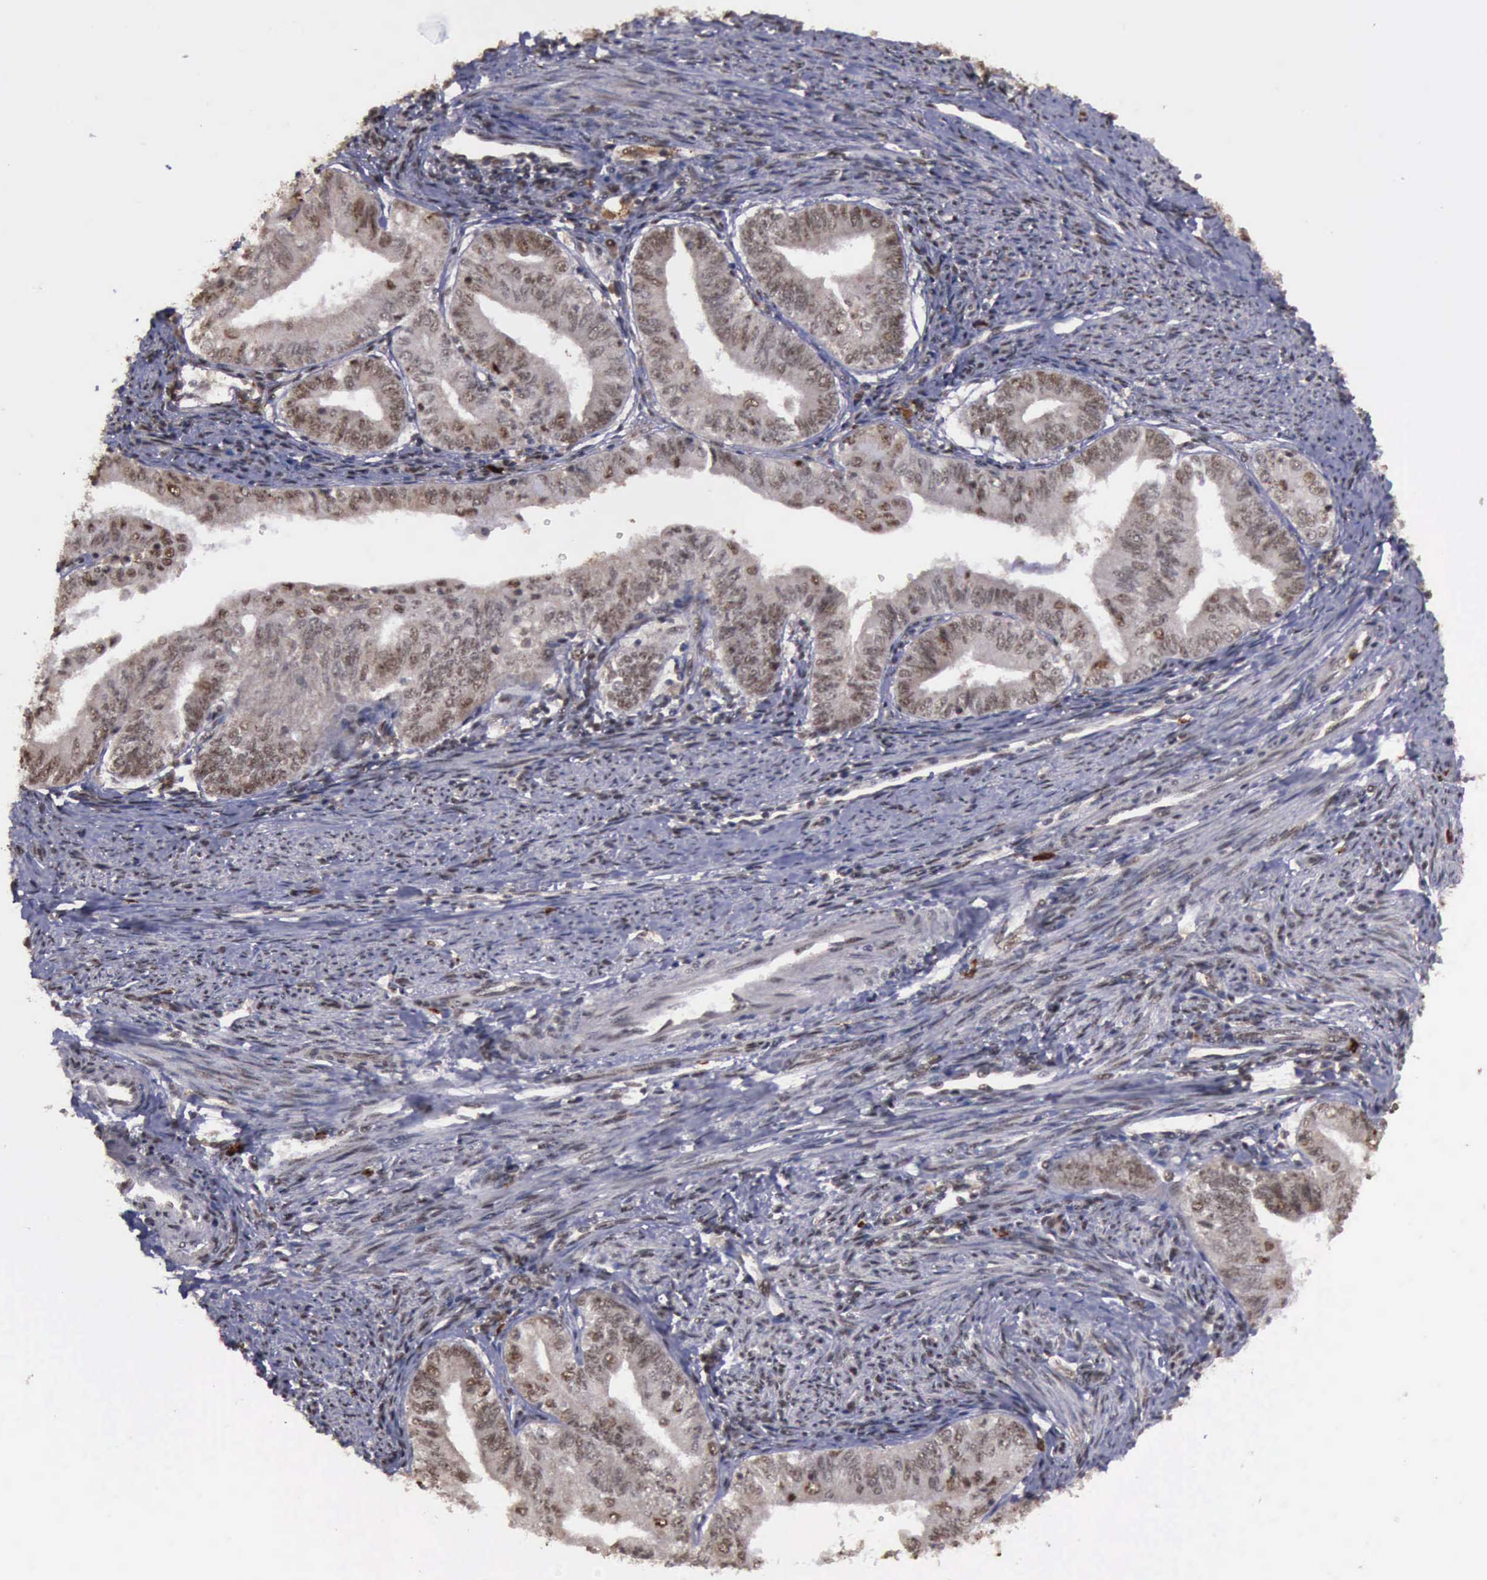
{"staining": {"intensity": "moderate", "quantity": ">75%", "location": "cytoplasmic/membranous,nuclear"}, "tissue": "endometrial cancer", "cell_type": "Tumor cells", "image_type": "cancer", "snomed": [{"axis": "morphology", "description": "Adenocarcinoma, NOS"}, {"axis": "topography", "description": "Endometrium"}], "caption": "Brown immunohistochemical staining in endometrial cancer (adenocarcinoma) exhibits moderate cytoplasmic/membranous and nuclear staining in about >75% of tumor cells.", "gene": "TRMT2A", "patient": {"sex": "female", "age": 66}}